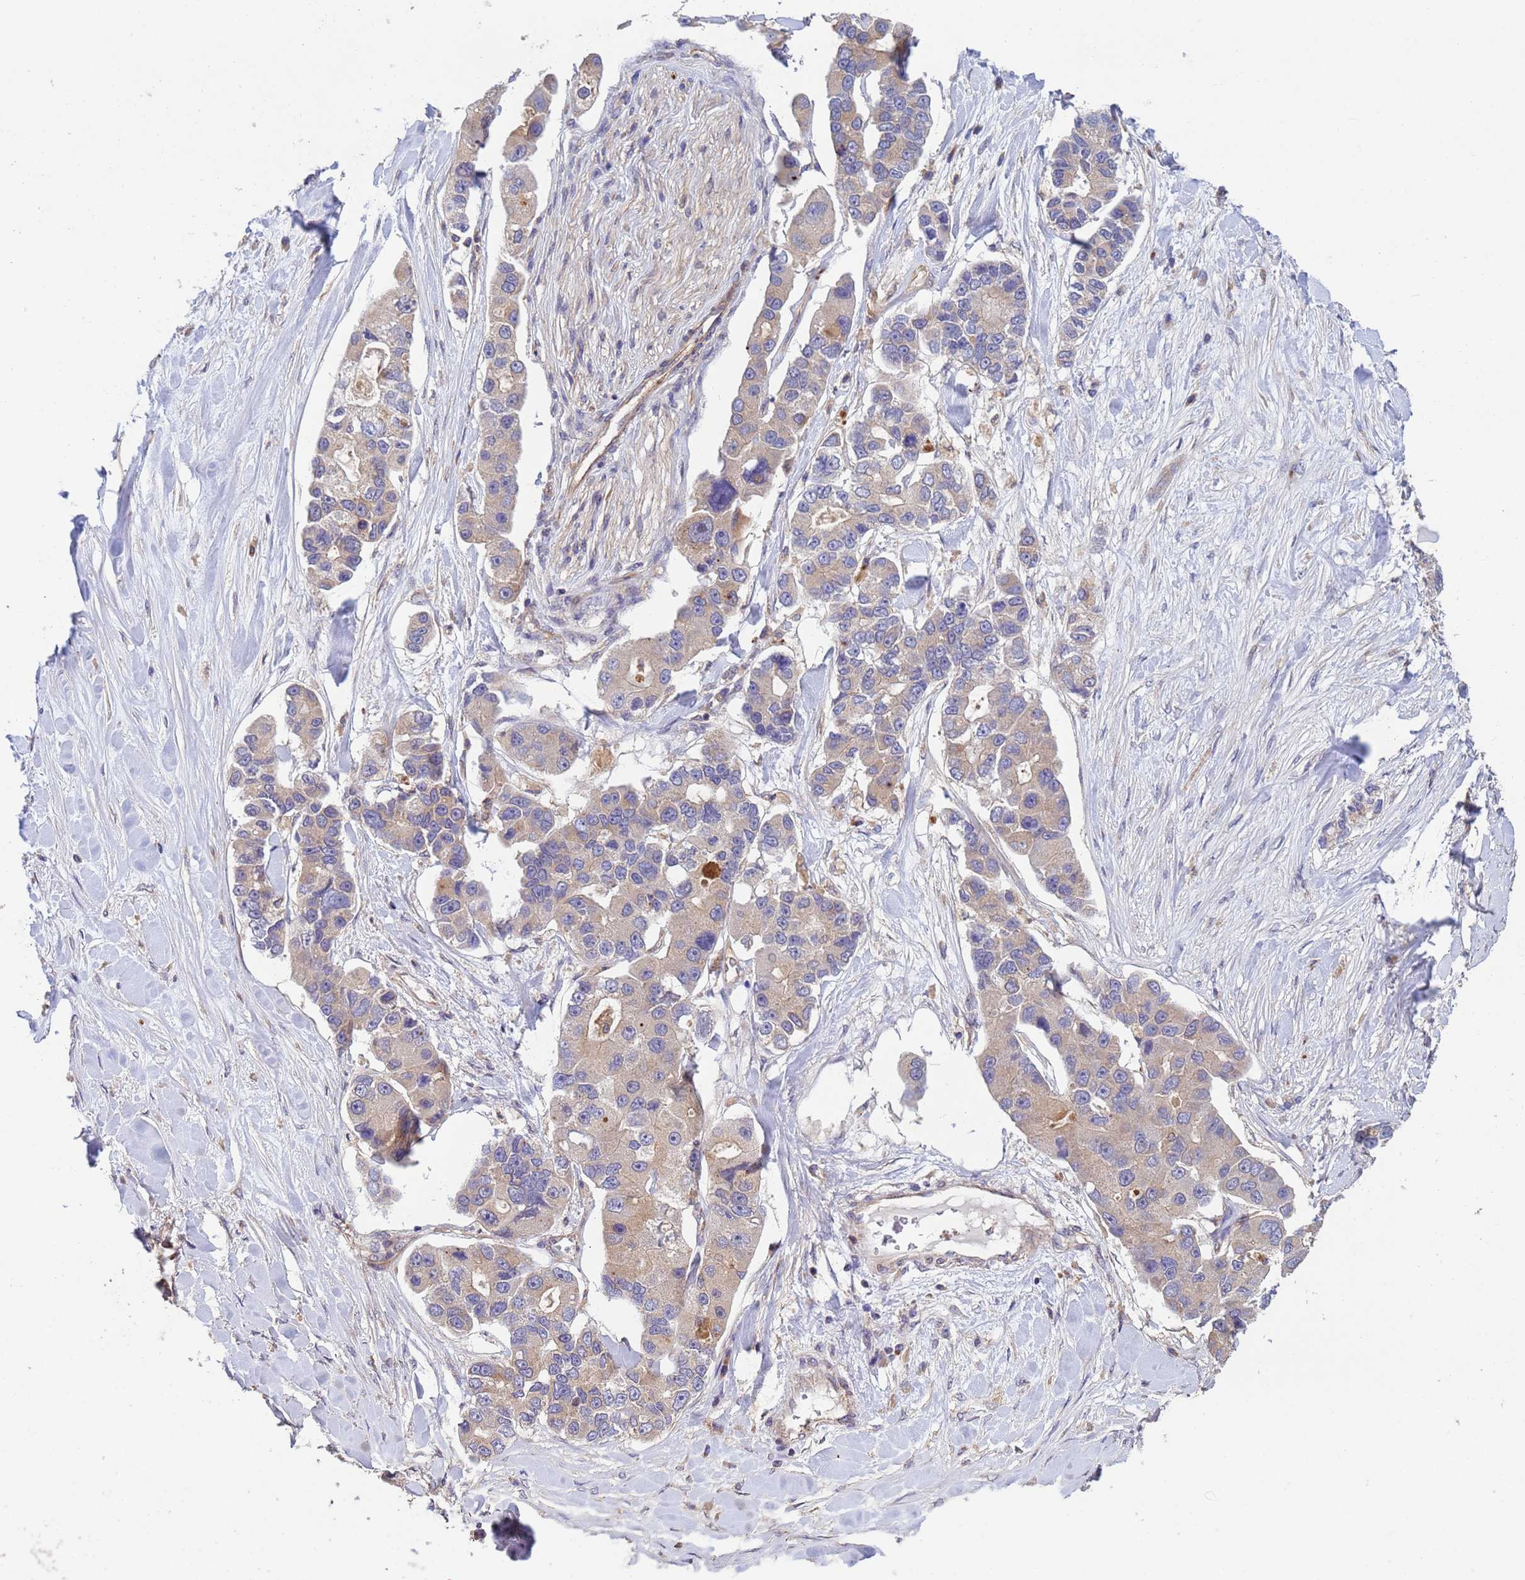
{"staining": {"intensity": "weak", "quantity": "<25%", "location": "cytoplasmic/membranous"}, "tissue": "lung cancer", "cell_type": "Tumor cells", "image_type": "cancer", "snomed": [{"axis": "morphology", "description": "Adenocarcinoma, NOS"}, {"axis": "topography", "description": "Lung"}], "caption": "Immunohistochemistry photomicrograph of human lung cancer stained for a protein (brown), which exhibits no staining in tumor cells. (DAB (3,3'-diaminobenzidine) immunohistochemistry, high magnification).", "gene": "RAB10", "patient": {"sex": "female", "age": 54}}